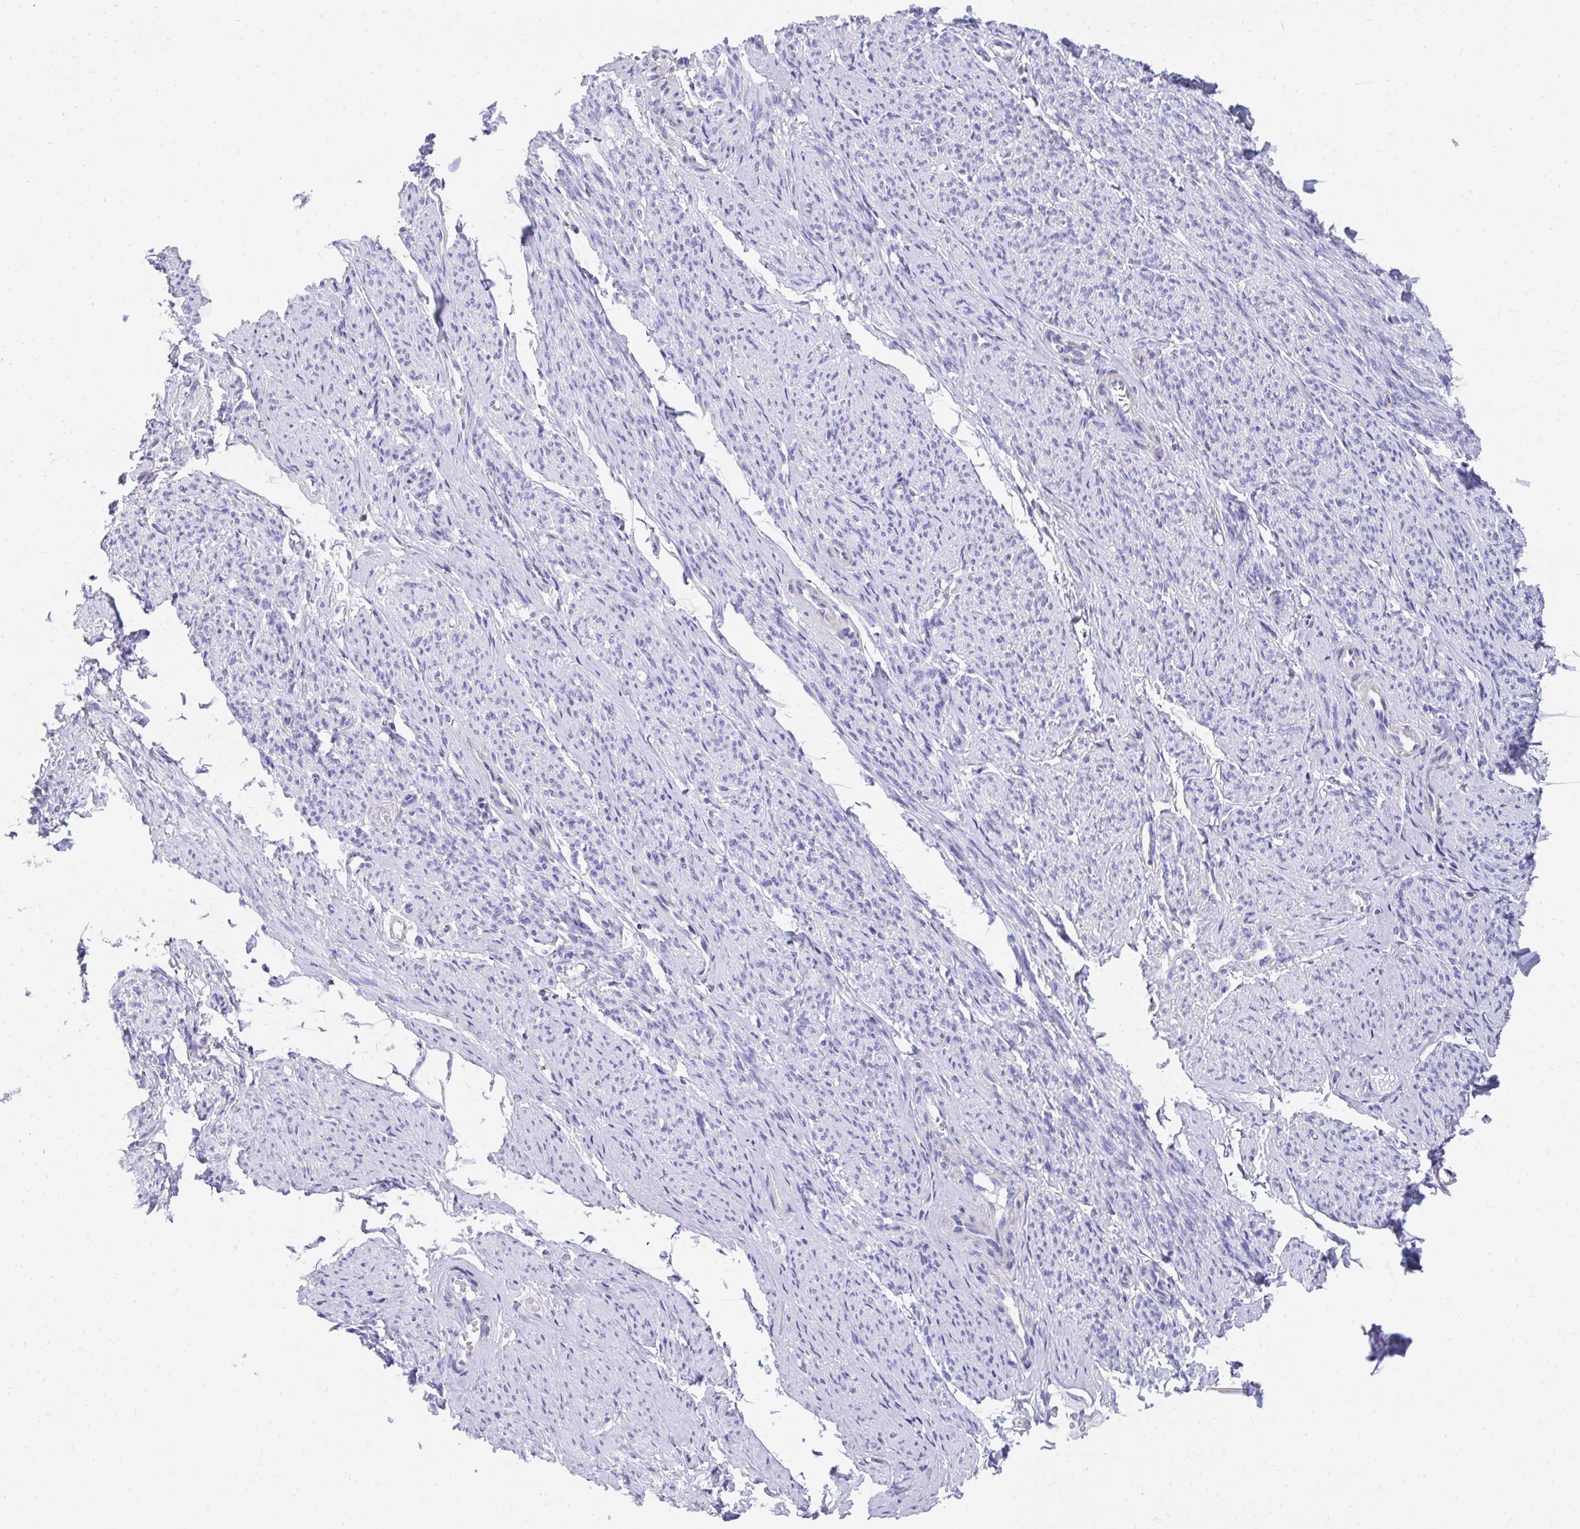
{"staining": {"intensity": "negative", "quantity": "none", "location": "none"}, "tissue": "smooth muscle", "cell_type": "Smooth muscle cells", "image_type": "normal", "snomed": [{"axis": "morphology", "description": "Normal tissue, NOS"}, {"axis": "topography", "description": "Smooth muscle"}], "caption": "Normal smooth muscle was stained to show a protein in brown. There is no significant staining in smooth muscle cells. (DAB IHC visualized using brightfield microscopy, high magnification).", "gene": "CD7", "patient": {"sex": "female", "age": 65}}